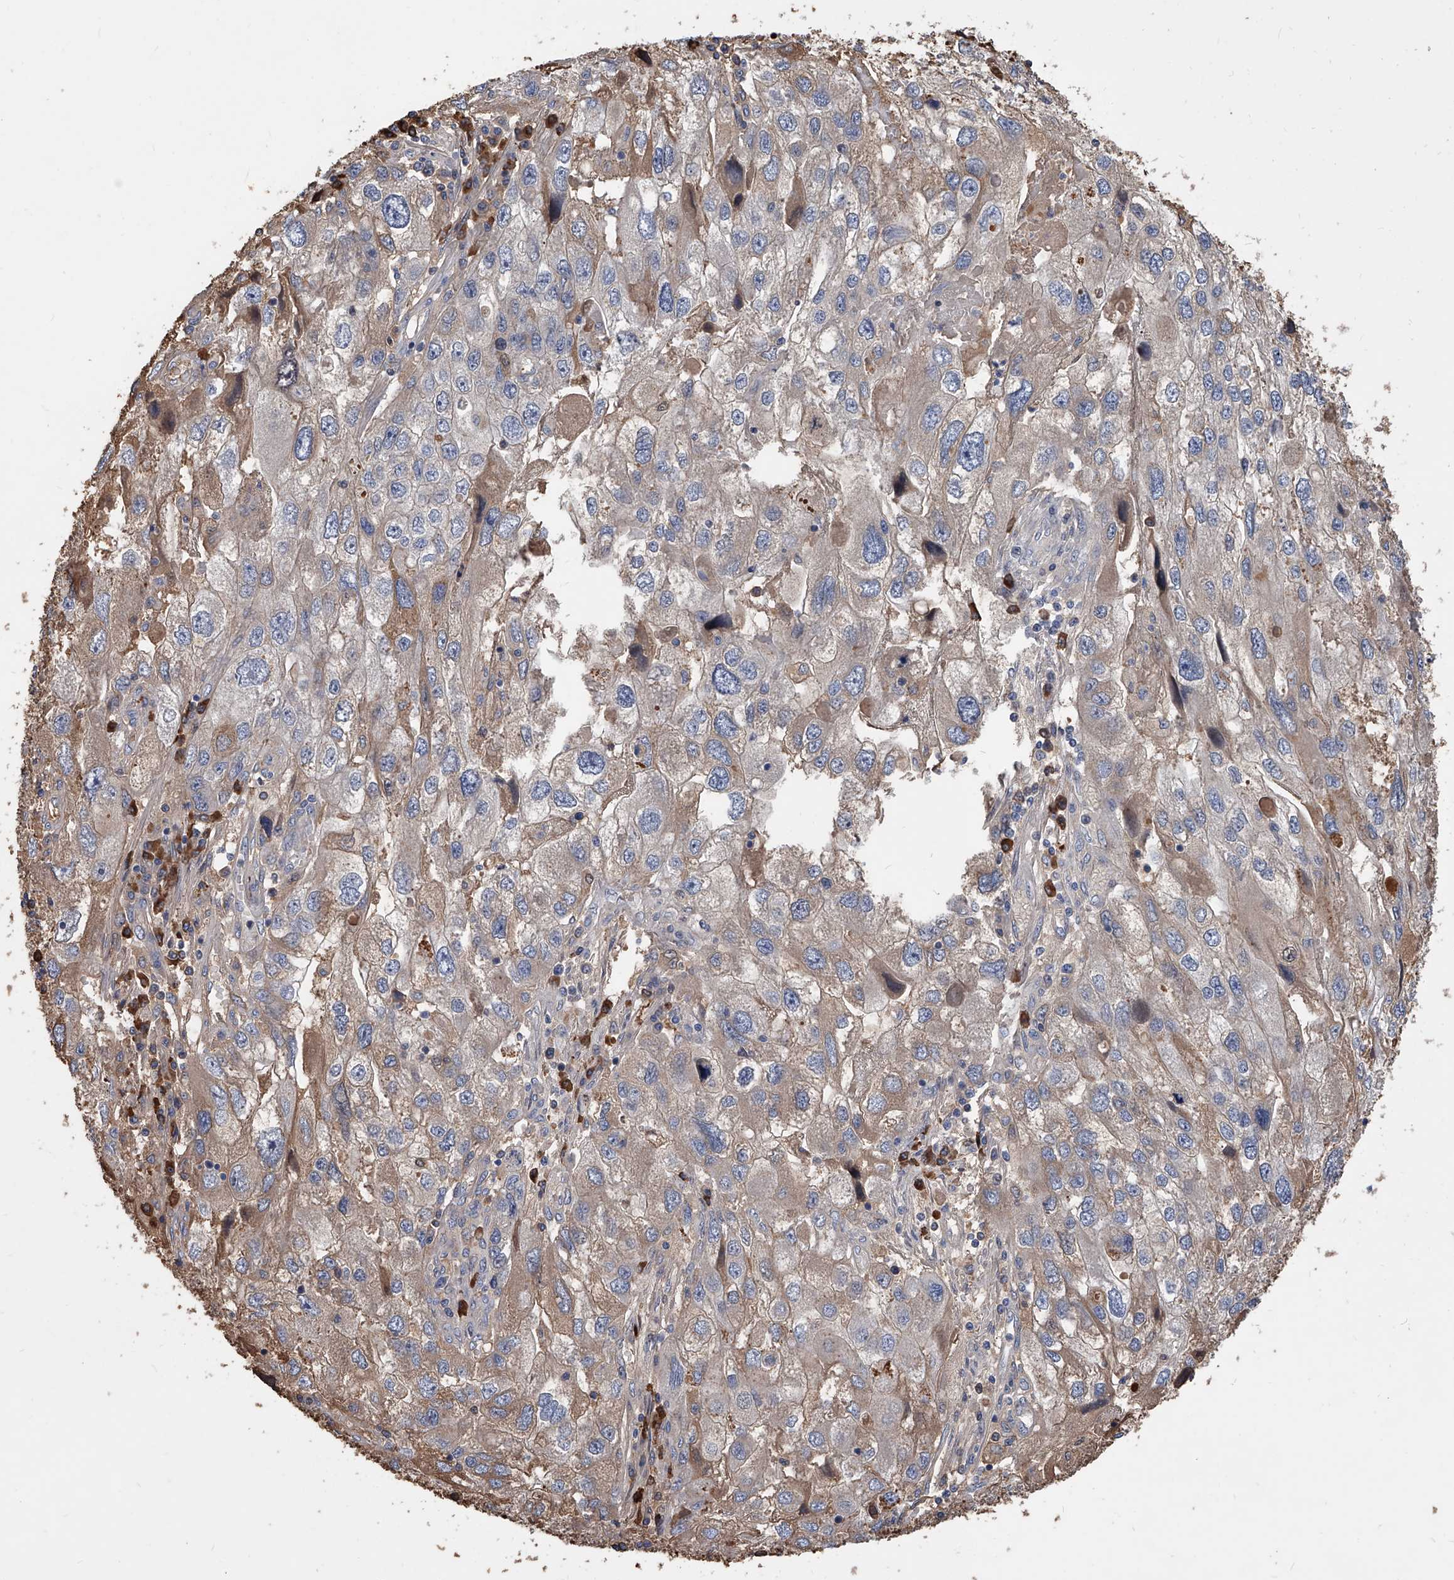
{"staining": {"intensity": "moderate", "quantity": "<25%", "location": "cytoplasmic/membranous"}, "tissue": "endometrial cancer", "cell_type": "Tumor cells", "image_type": "cancer", "snomed": [{"axis": "morphology", "description": "Adenocarcinoma, NOS"}, {"axis": "topography", "description": "Endometrium"}], "caption": "Protein expression analysis of human endometrial adenocarcinoma reveals moderate cytoplasmic/membranous positivity in approximately <25% of tumor cells. (DAB (3,3'-diaminobenzidine) IHC, brown staining for protein, blue staining for nuclei).", "gene": "ZNF25", "patient": {"sex": "female", "age": 49}}